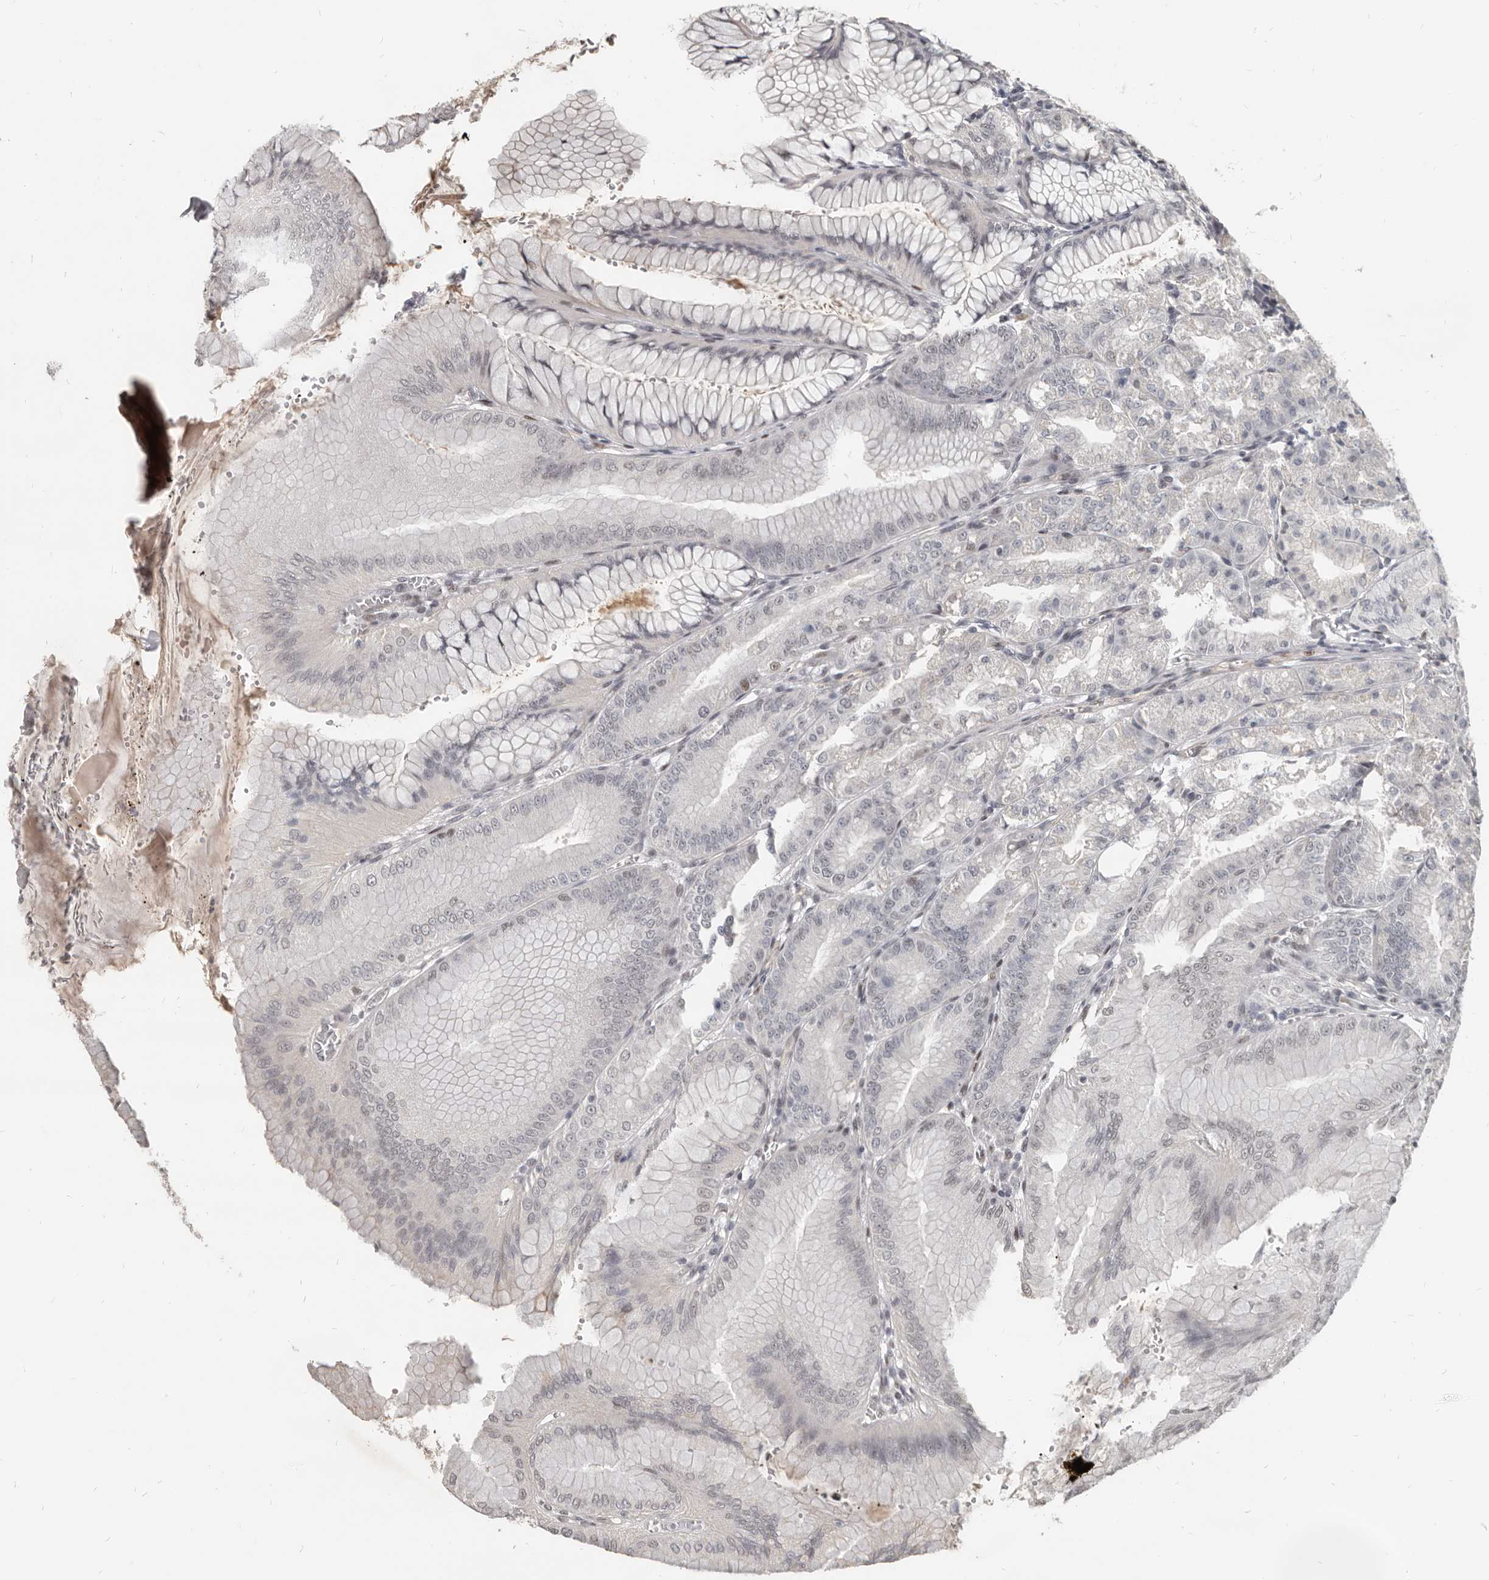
{"staining": {"intensity": "moderate", "quantity": "<25%", "location": "nuclear"}, "tissue": "stomach", "cell_type": "Glandular cells", "image_type": "normal", "snomed": [{"axis": "morphology", "description": "Normal tissue, NOS"}, {"axis": "topography", "description": "Stomach, lower"}], "caption": "Immunohistochemical staining of benign human stomach shows low levels of moderate nuclear expression in approximately <25% of glandular cells.", "gene": "ATF5", "patient": {"sex": "male", "age": 71}}